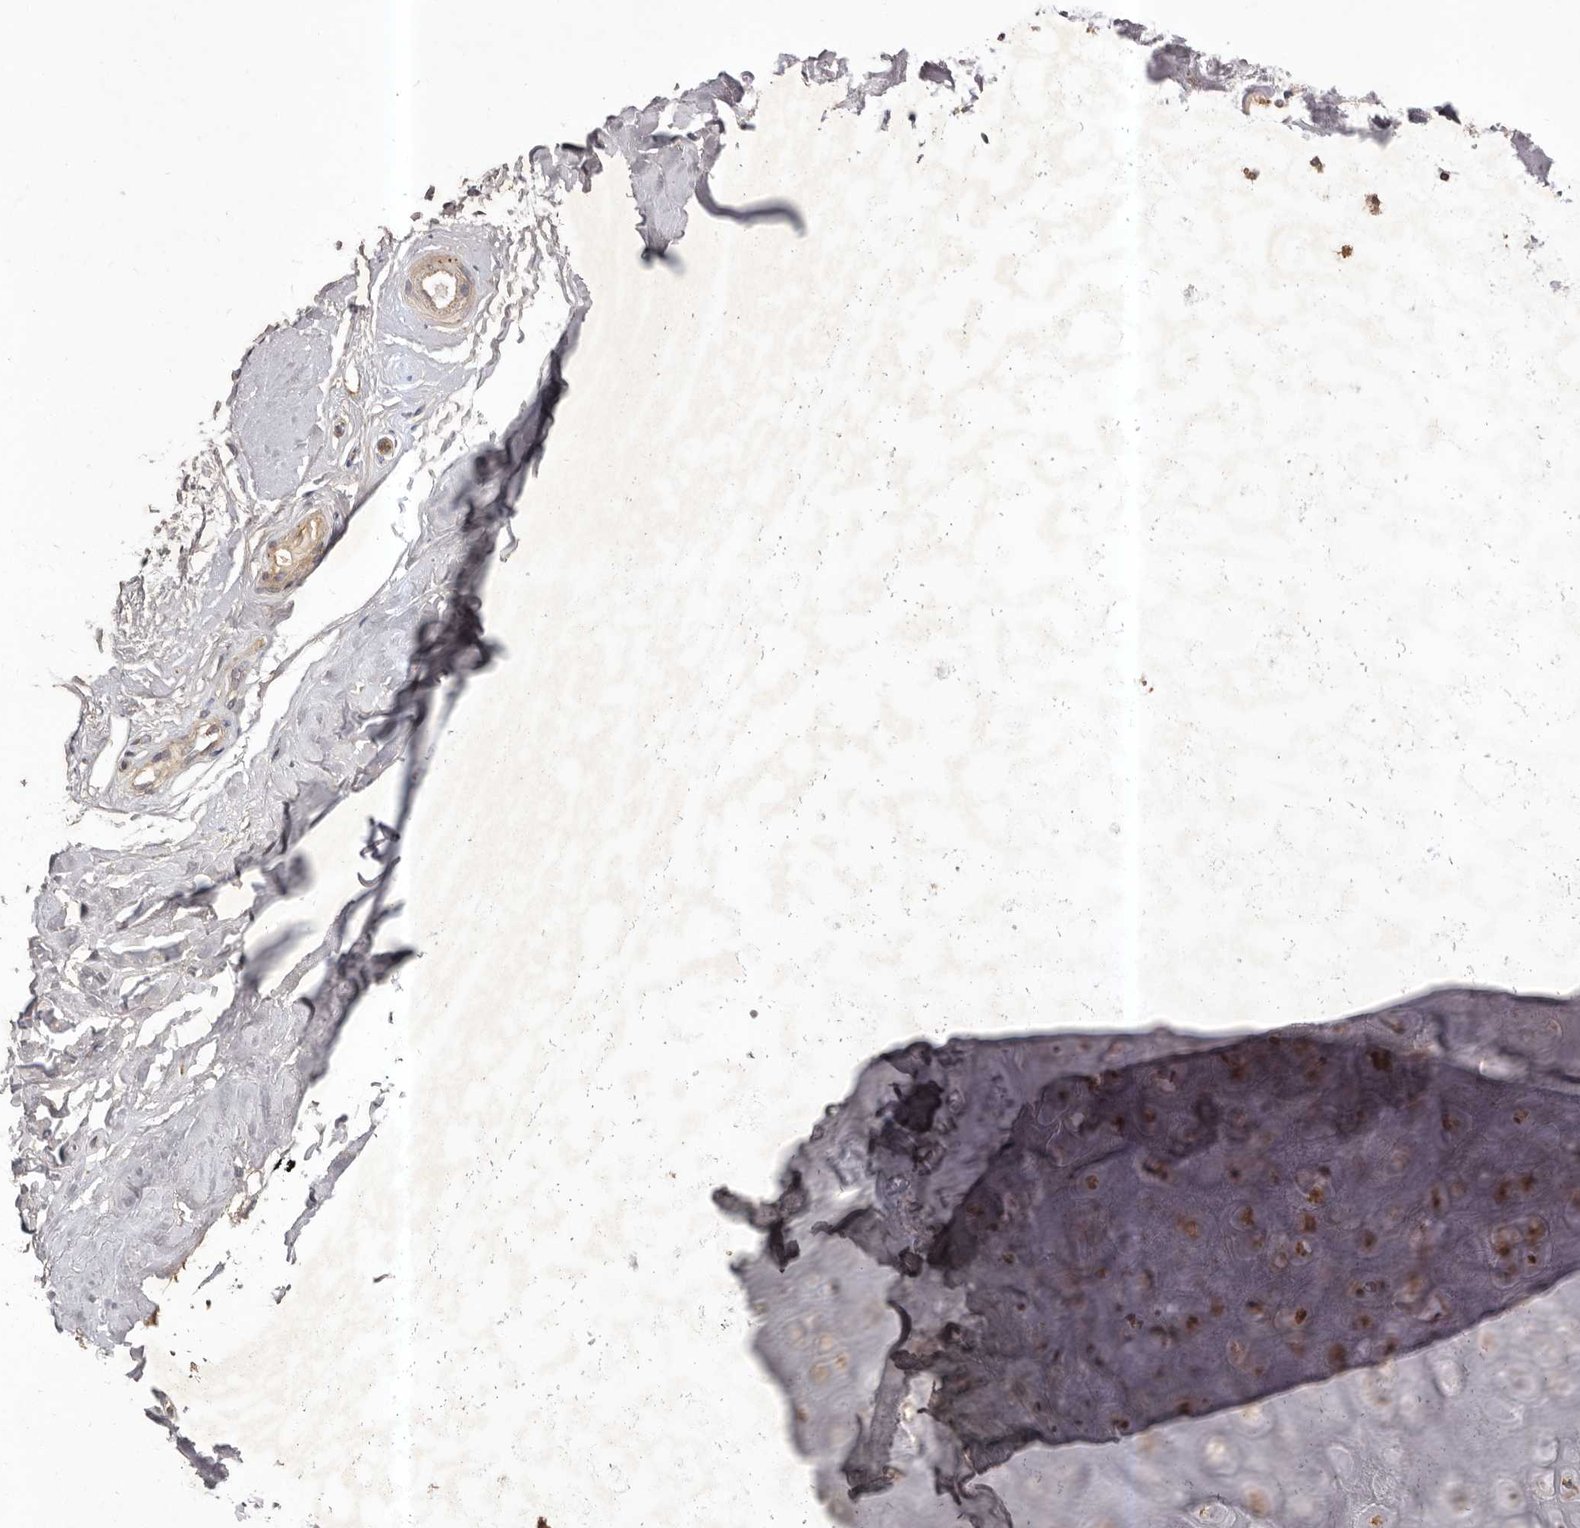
{"staining": {"intensity": "moderate", "quantity": ">75%", "location": "cytoplasmic/membranous"}, "tissue": "adipose tissue", "cell_type": "Adipocytes", "image_type": "normal", "snomed": [{"axis": "morphology", "description": "Normal tissue, NOS"}, {"axis": "morphology", "description": "Basal cell carcinoma"}, {"axis": "topography", "description": "Skin"}], "caption": "Protein expression analysis of benign adipose tissue reveals moderate cytoplasmic/membranous positivity in about >75% of adipocytes.", "gene": "GLIPR2", "patient": {"sex": "female", "age": 89}}